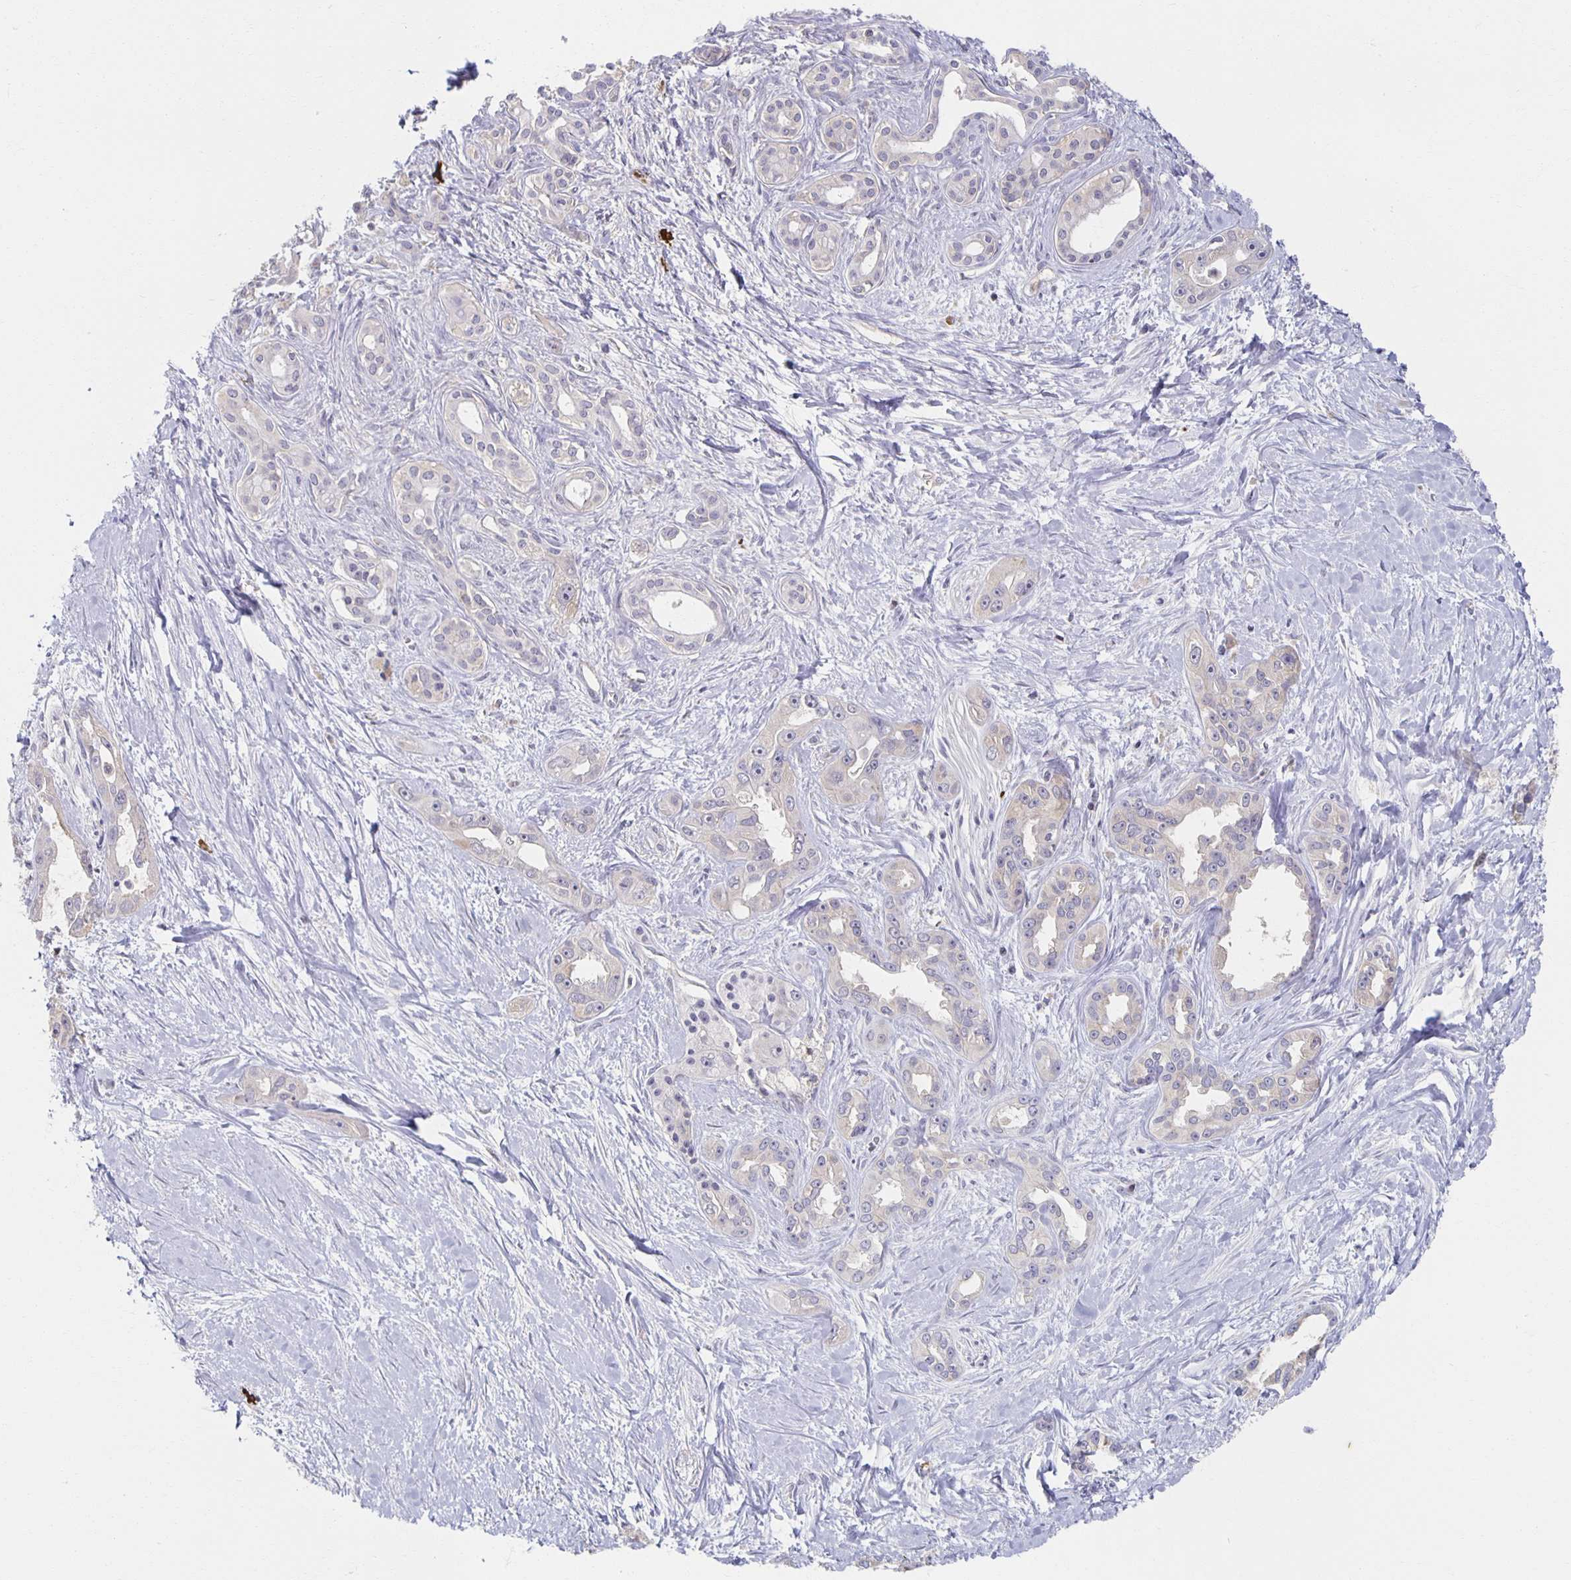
{"staining": {"intensity": "negative", "quantity": "none", "location": "none"}, "tissue": "pancreatic cancer", "cell_type": "Tumor cells", "image_type": "cancer", "snomed": [{"axis": "morphology", "description": "Adenocarcinoma, NOS"}, {"axis": "topography", "description": "Pancreas"}], "caption": "This is a image of immunohistochemistry (IHC) staining of pancreatic cancer (adenocarcinoma), which shows no staining in tumor cells.", "gene": "ZNF692", "patient": {"sex": "female", "age": 50}}